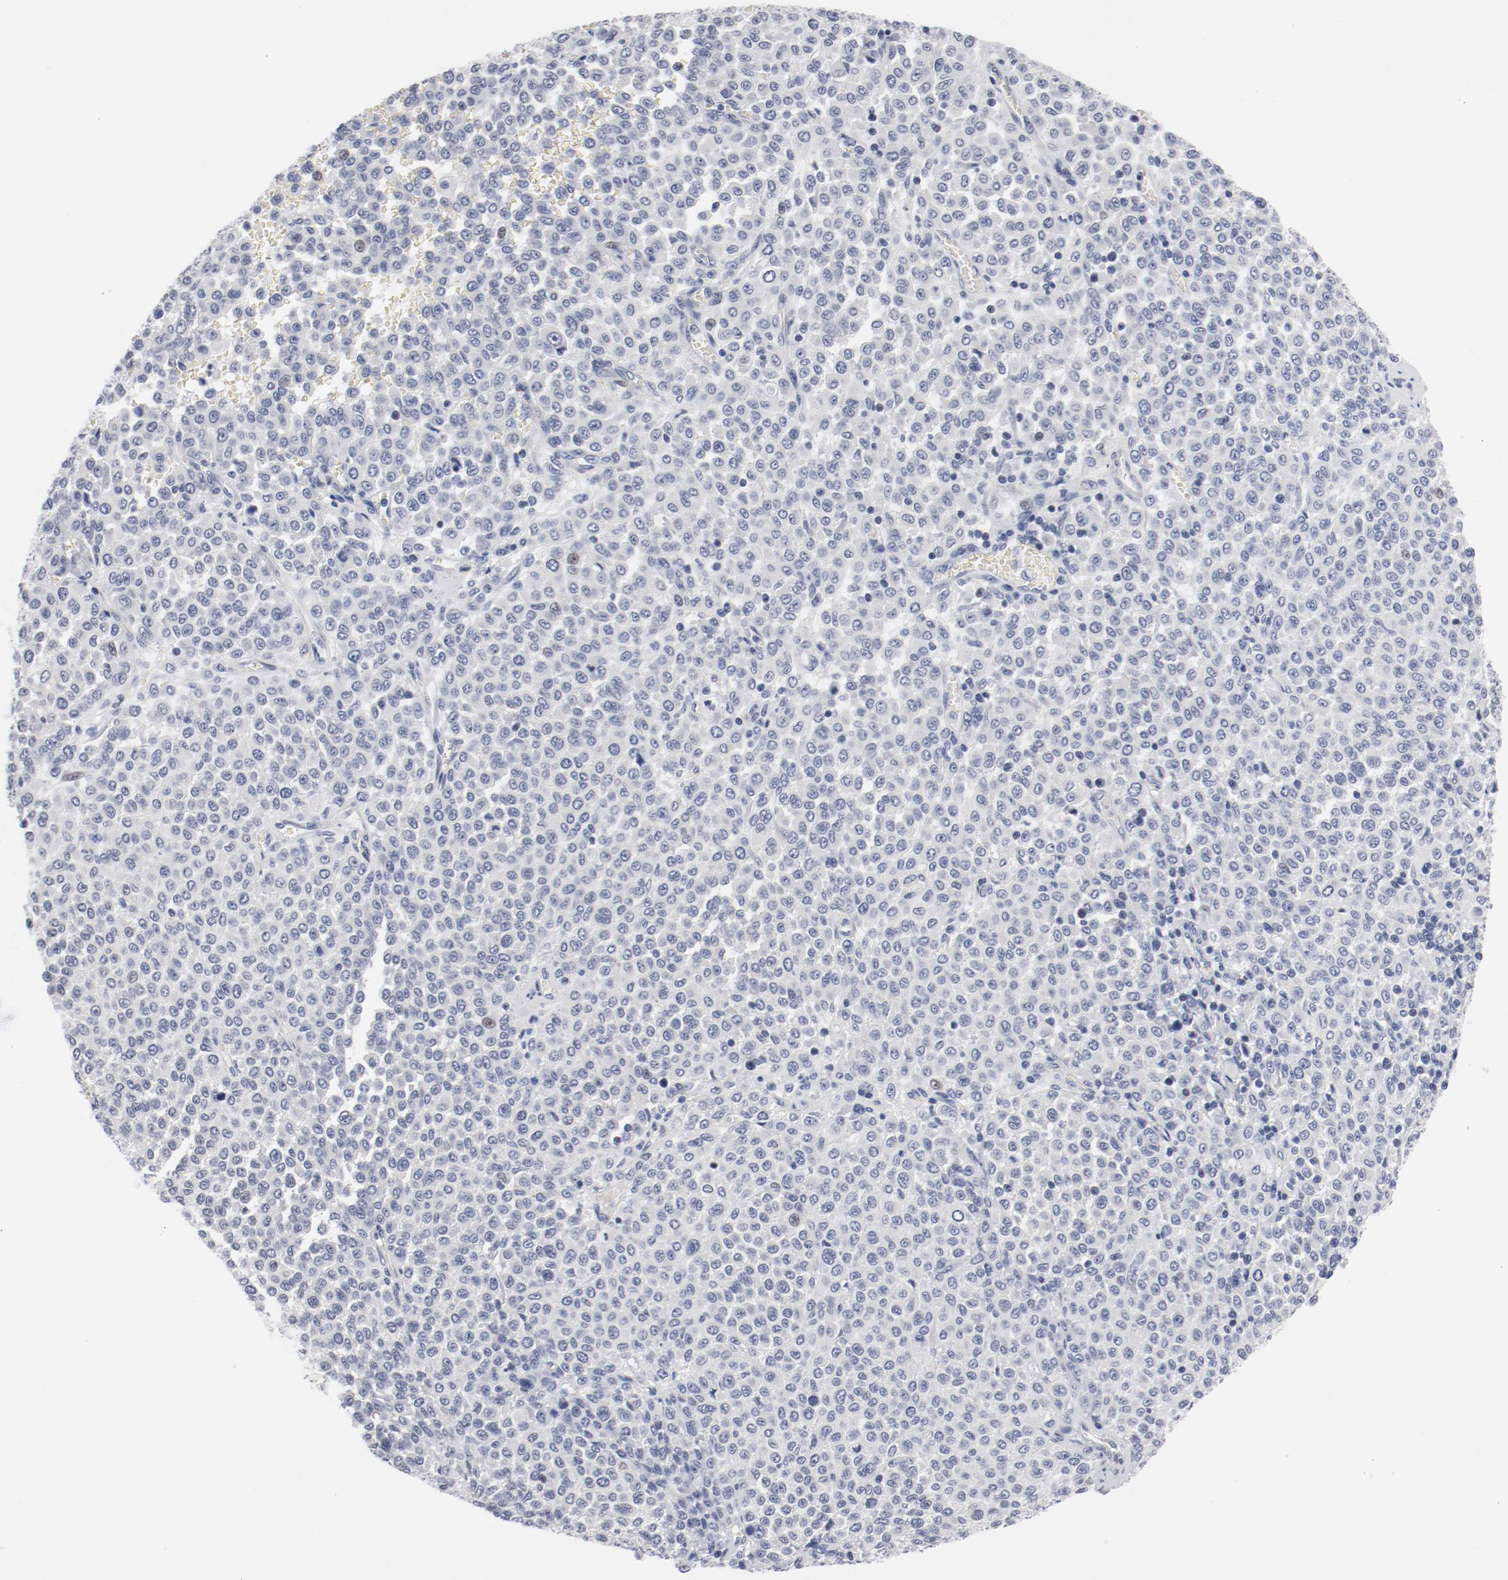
{"staining": {"intensity": "negative", "quantity": "none", "location": "none"}, "tissue": "melanoma", "cell_type": "Tumor cells", "image_type": "cancer", "snomed": [{"axis": "morphology", "description": "Malignant melanoma, Metastatic site"}, {"axis": "topography", "description": "Pancreas"}], "caption": "Immunohistochemistry (IHC) image of melanoma stained for a protein (brown), which reveals no positivity in tumor cells. (DAB (3,3'-diaminobenzidine) immunohistochemistry (IHC), high magnification).", "gene": "KCNK13", "patient": {"sex": "female", "age": 30}}